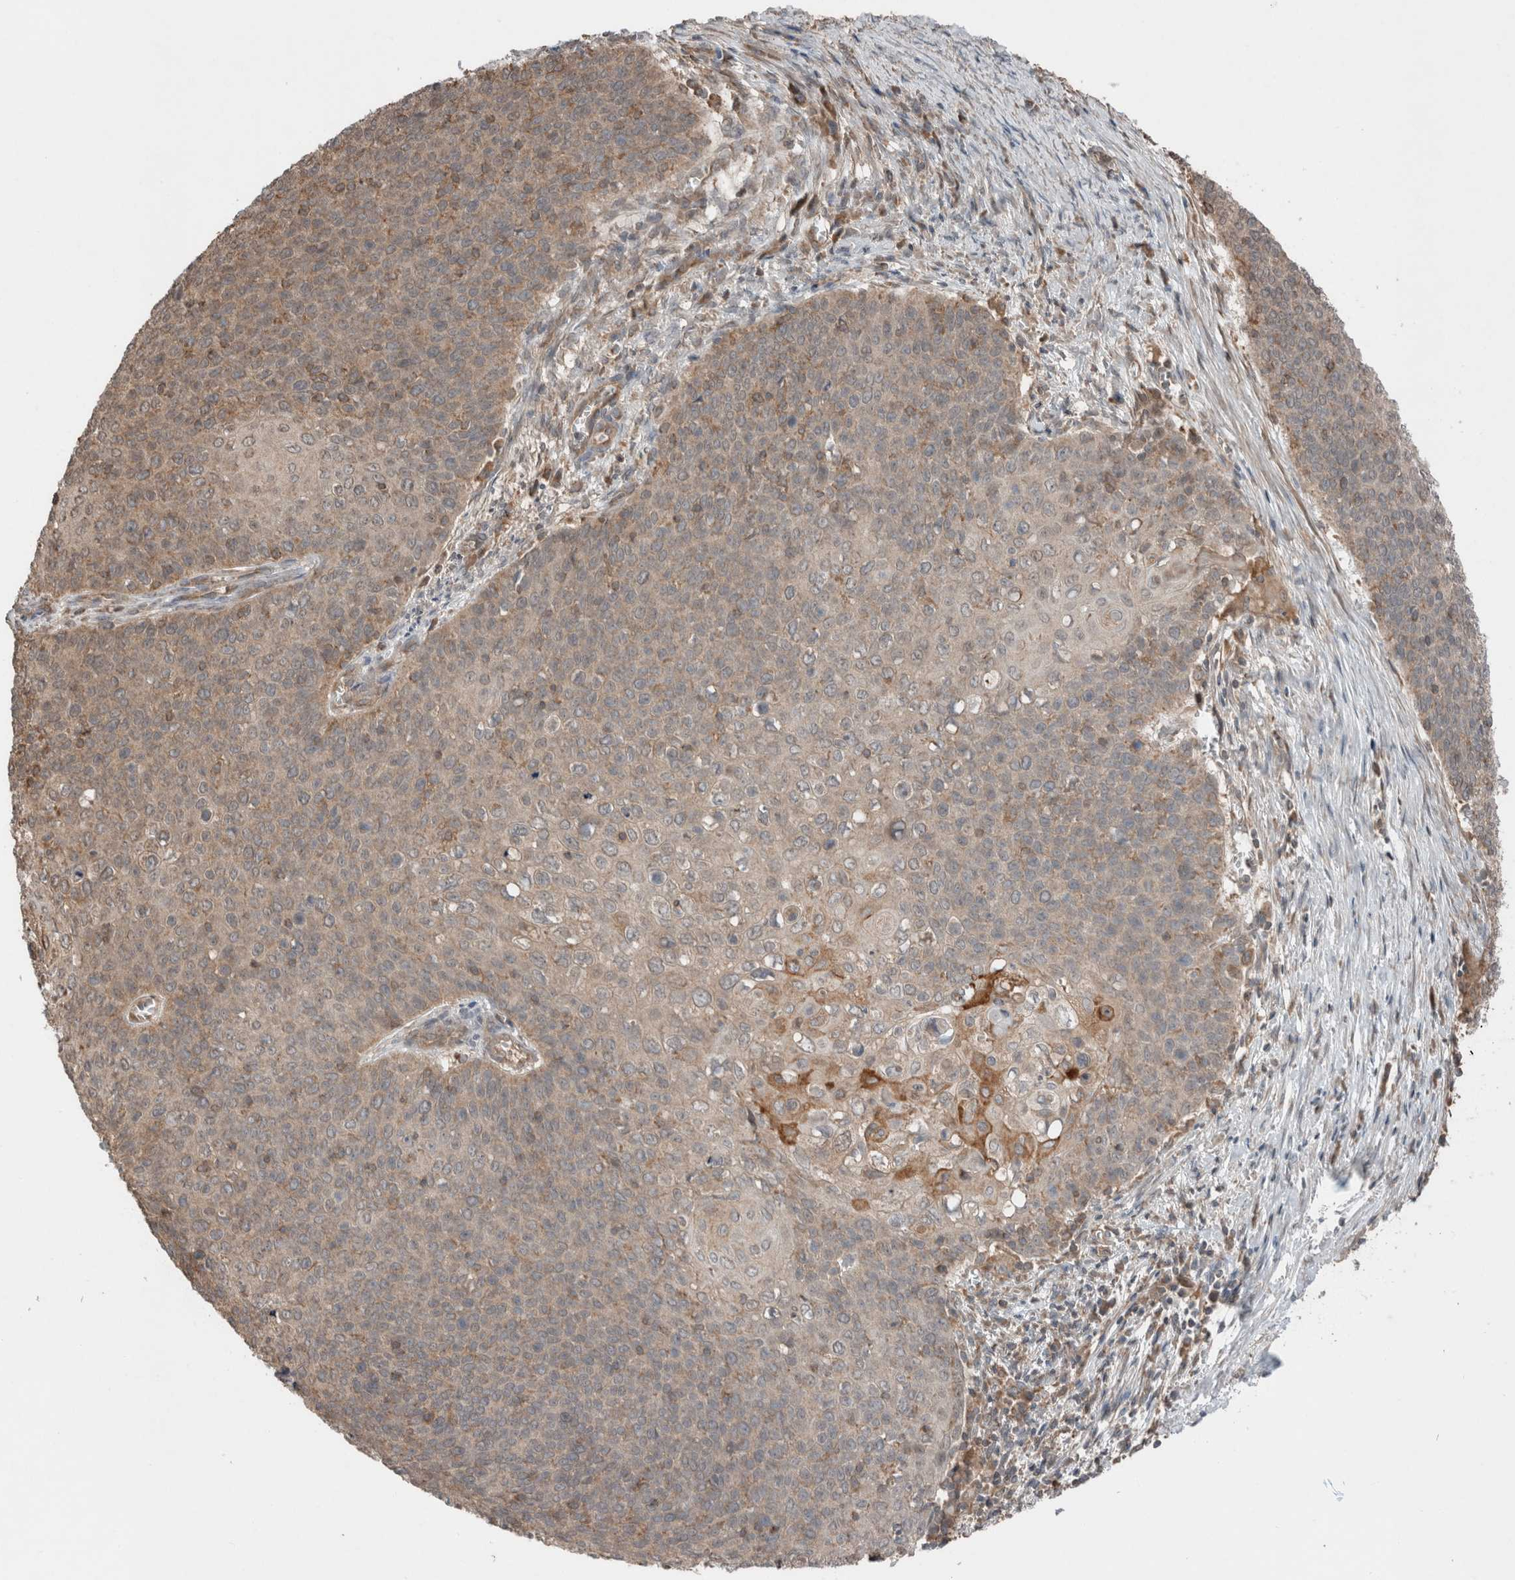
{"staining": {"intensity": "weak", "quantity": "25%-75%", "location": "cytoplasmic/membranous"}, "tissue": "cervical cancer", "cell_type": "Tumor cells", "image_type": "cancer", "snomed": [{"axis": "morphology", "description": "Squamous cell carcinoma, NOS"}, {"axis": "topography", "description": "Cervix"}], "caption": "This photomicrograph exhibits immunohistochemistry staining of cervical squamous cell carcinoma, with low weak cytoplasmic/membranous positivity in approximately 25%-75% of tumor cells.", "gene": "KLK14", "patient": {"sex": "female", "age": 39}}